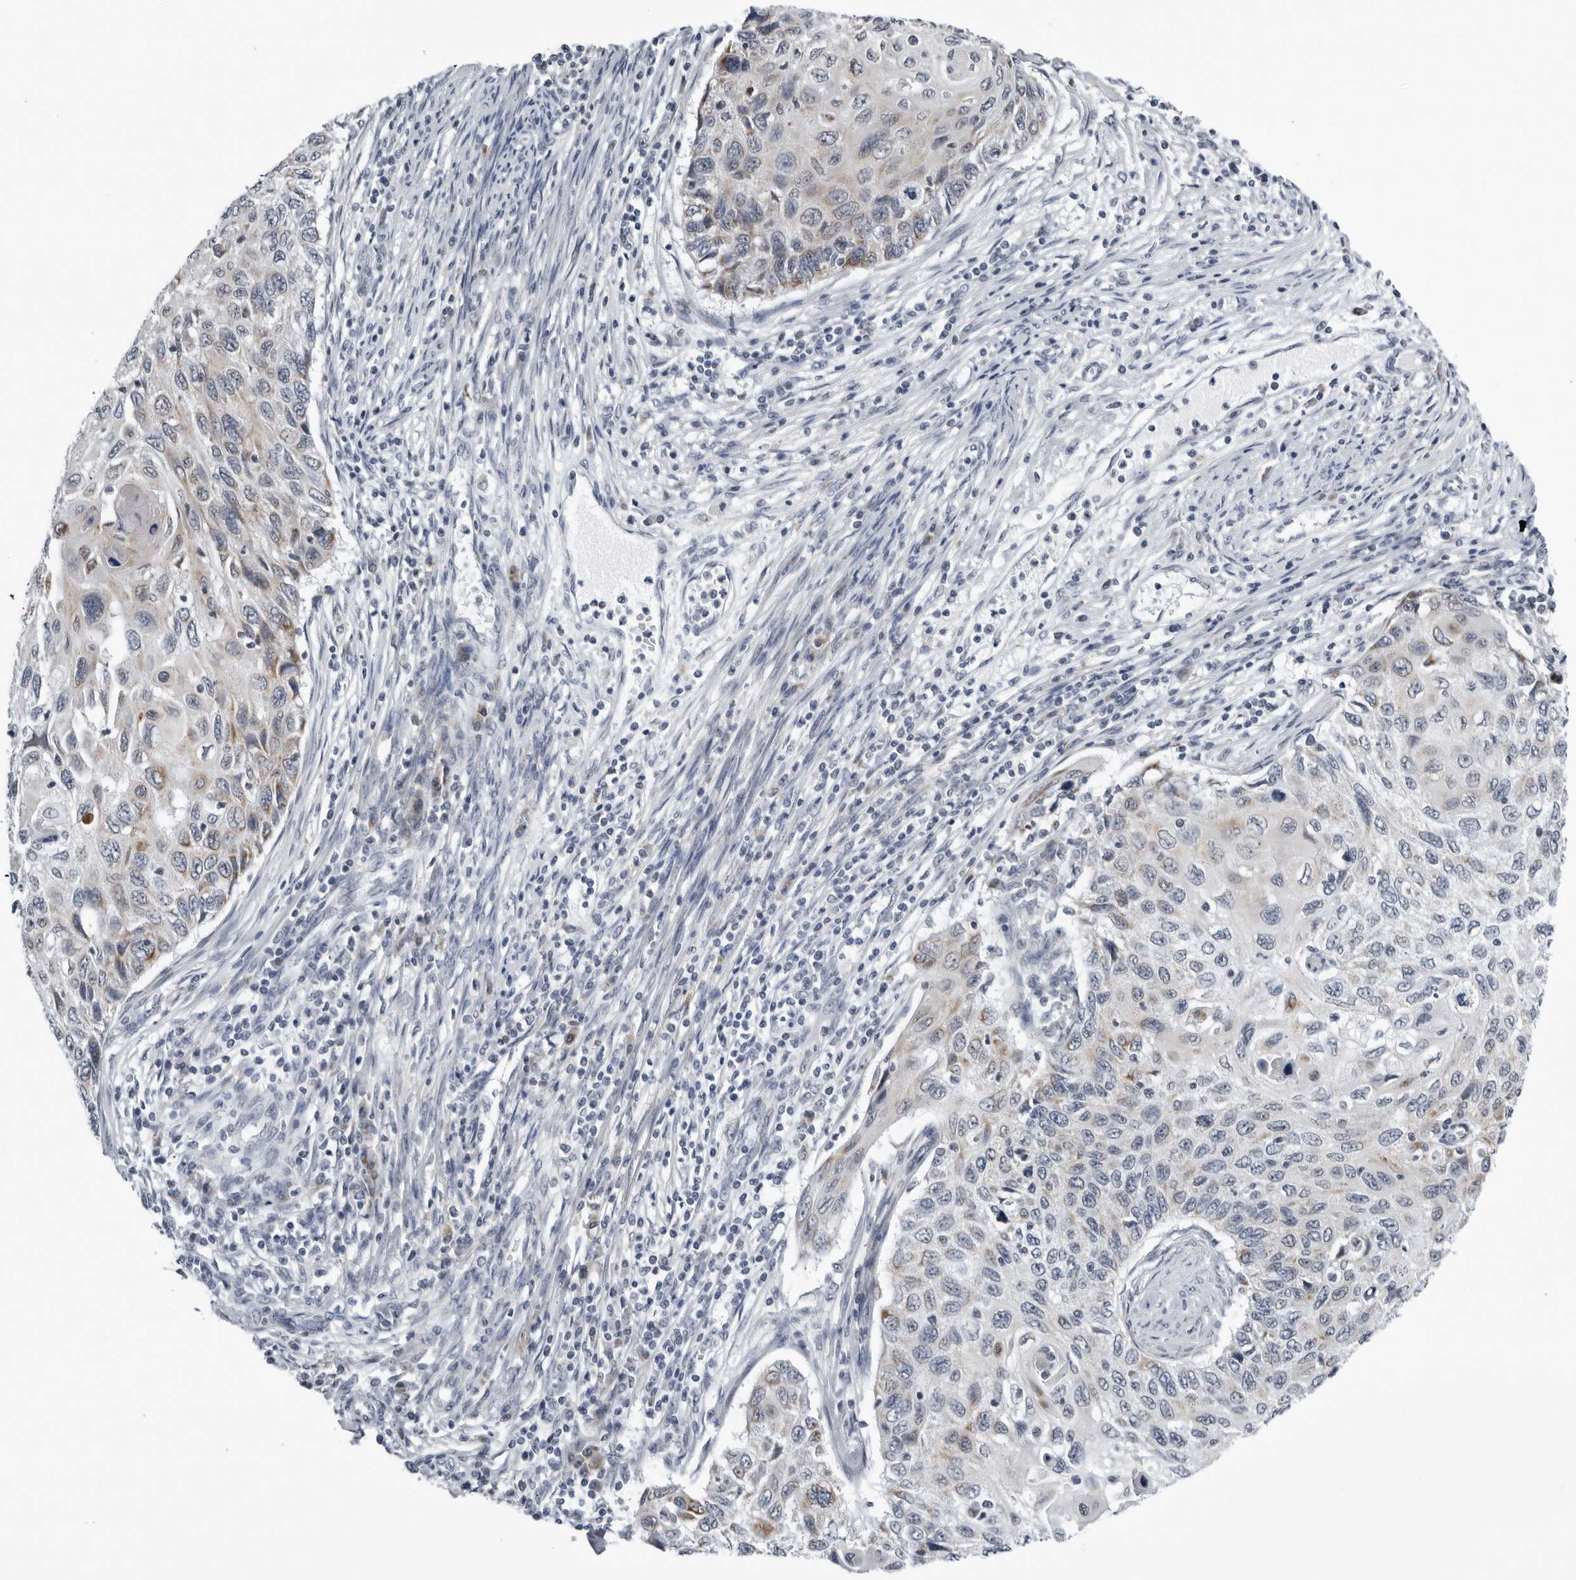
{"staining": {"intensity": "weak", "quantity": "<25%", "location": "cytoplasmic/membranous"}, "tissue": "cervical cancer", "cell_type": "Tumor cells", "image_type": "cancer", "snomed": [{"axis": "morphology", "description": "Squamous cell carcinoma, NOS"}, {"axis": "topography", "description": "Cervix"}], "caption": "An immunohistochemistry image of cervical cancer is shown. There is no staining in tumor cells of cervical cancer.", "gene": "CPT2", "patient": {"sex": "female", "age": 70}}